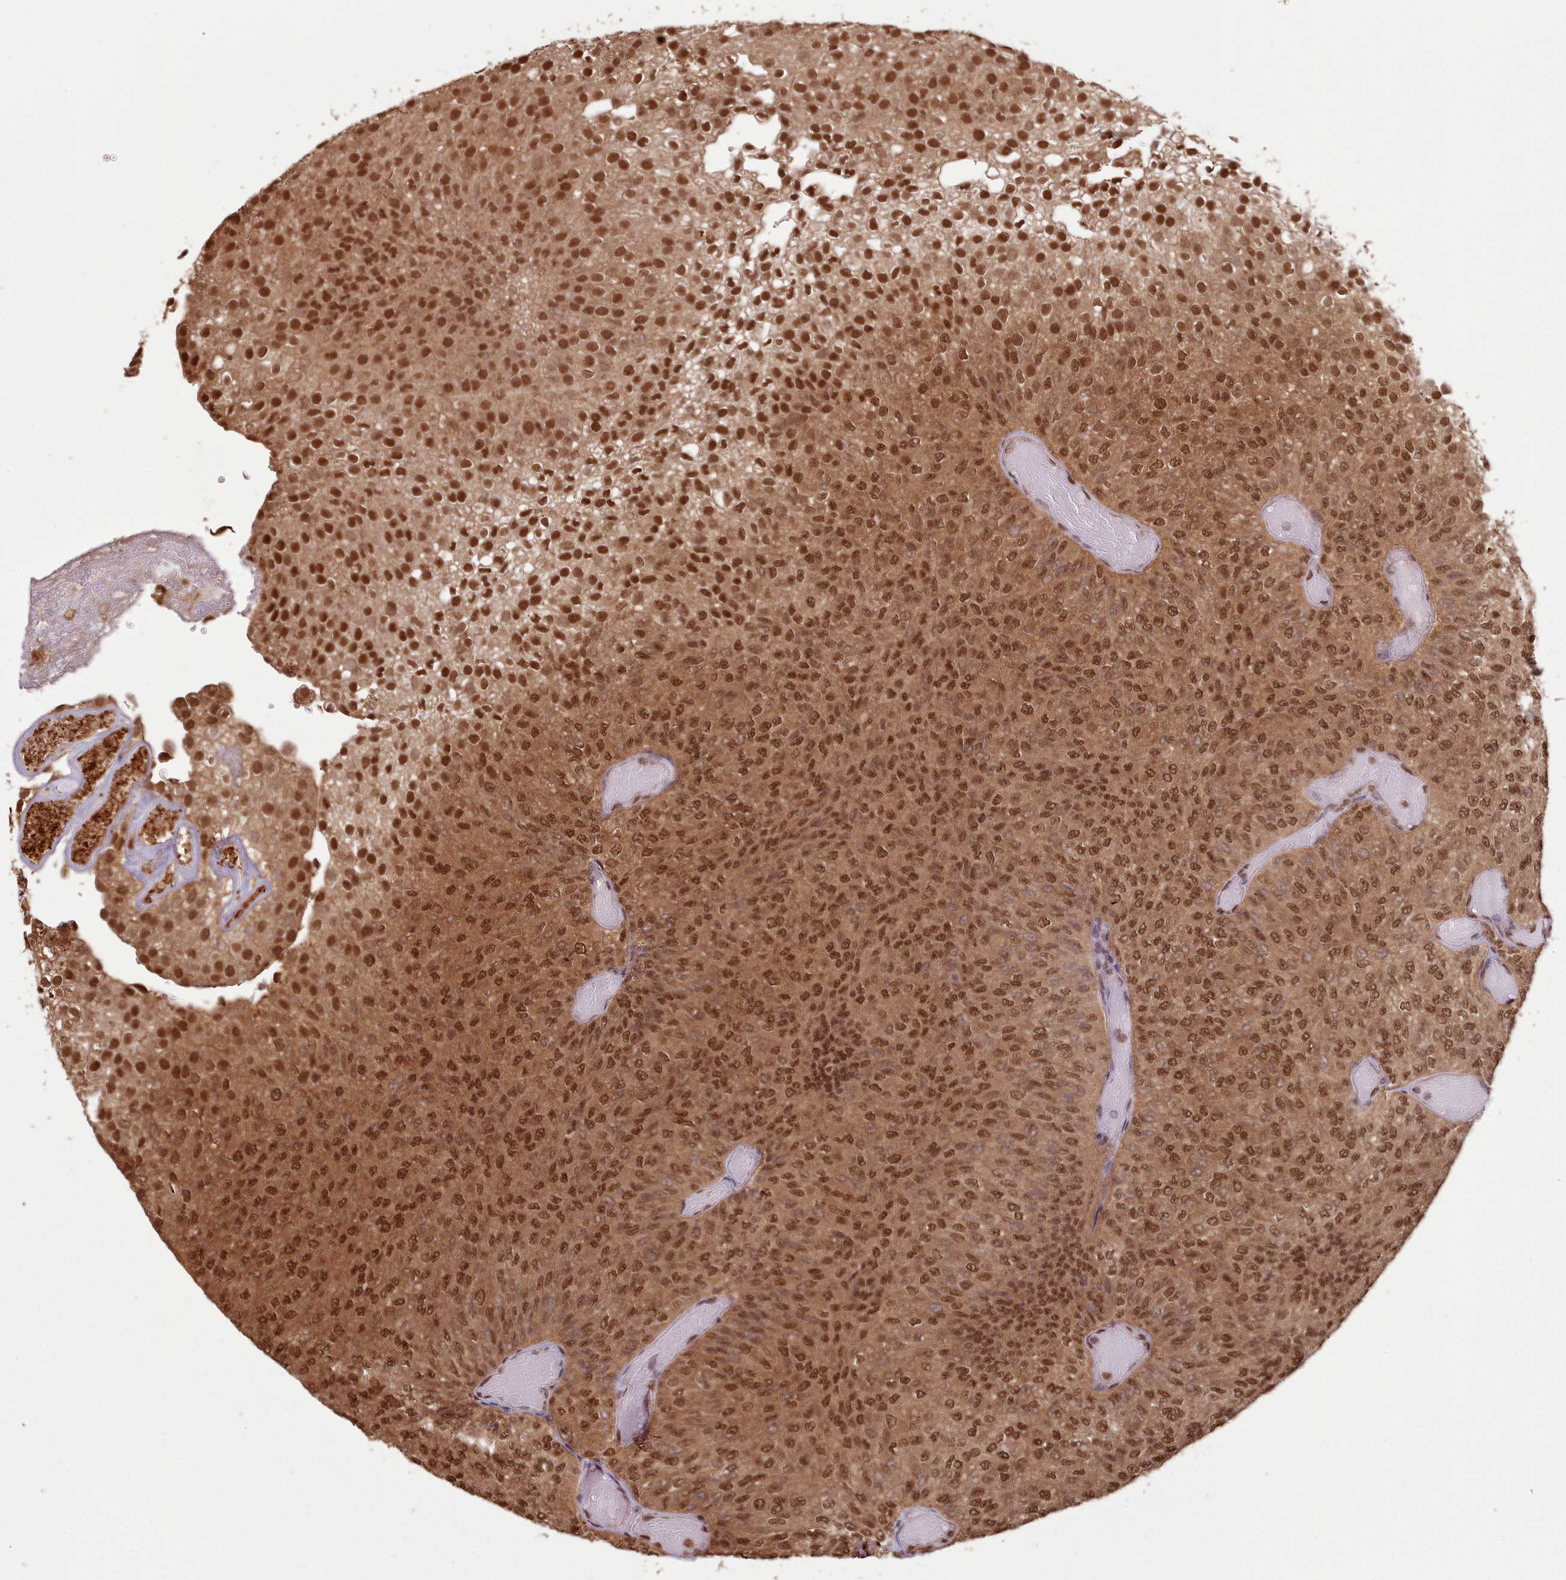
{"staining": {"intensity": "strong", "quantity": ">75%", "location": "cytoplasmic/membranous,nuclear"}, "tissue": "urothelial cancer", "cell_type": "Tumor cells", "image_type": "cancer", "snomed": [{"axis": "morphology", "description": "Urothelial carcinoma, Low grade"}, {"axis": "topography", "description": "Urinary bladder"}], "caption": "The image demonstrates a brown stain indicating the presence of a protein in the cytoplasmic/membranous and nuclear of tumor cells in urothelial cancer.", "gene": "RPS27A", "patient": {"sex": "male", "age": 78}}